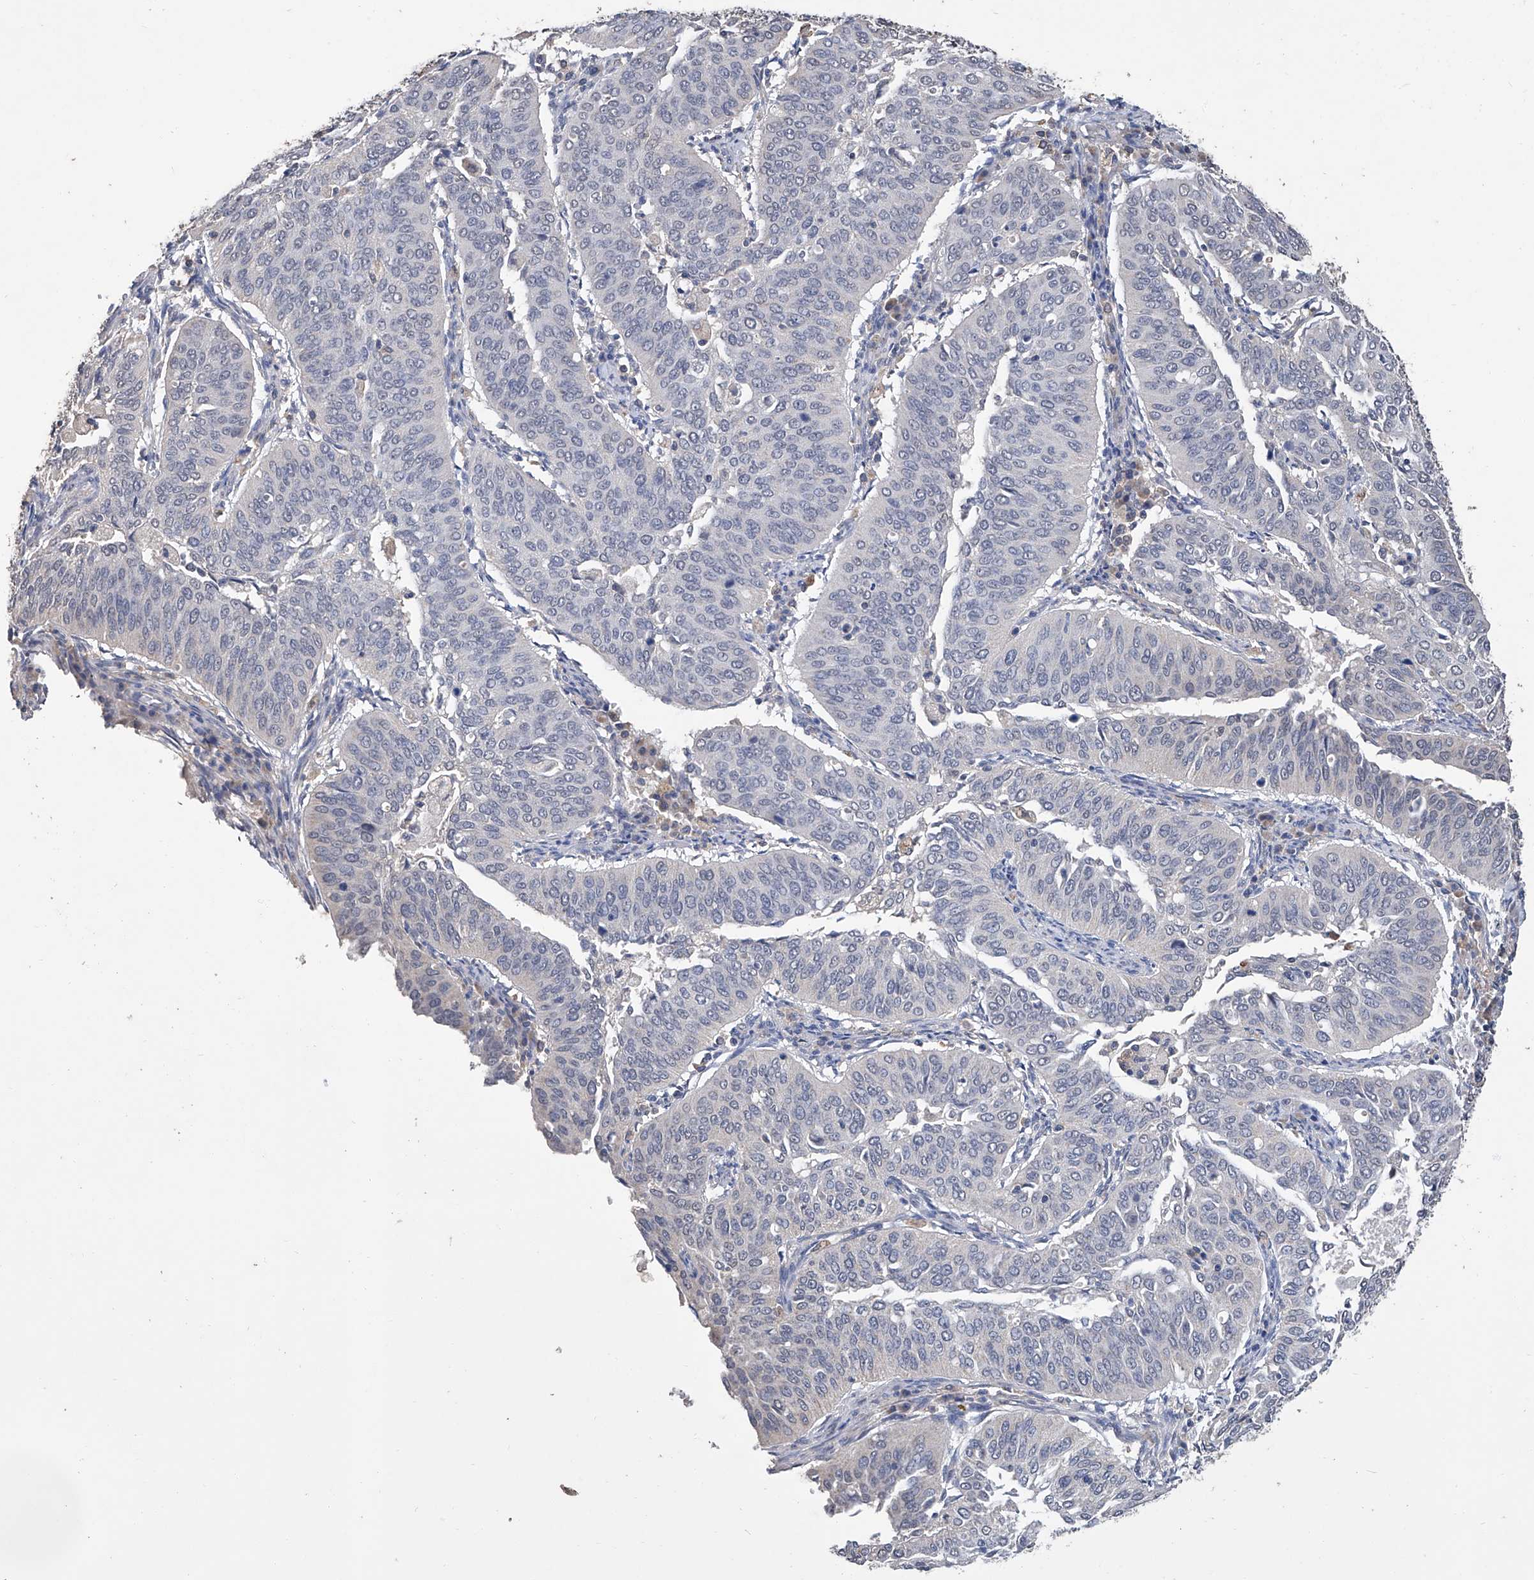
{"staining": {"intensity": "negative", "quantity": "none", "location": "none"}, "tissue": "cervical cancer", "cell_type": "Tumor cells", "image_type": "cancer", "snomed": [{"axis": "morphology", "description": "Normal tissue, NOS"}, {"axis": "morphology", "description": "Squamous cell carcinoma, NOS"}, {"axis": "topography", "description": "Cervix"}], "caption": "This photomicrograph is of cervical cancer (squamous cell carcinoma) stained with immunohistochemistry (IHC) to label a protein in brown with the nuclei are counter-stained blue. There is no positivity in tumor cells. (Brightfield microscopy of DAB IHC at high magnification).", "gene": "GPT", "patient": {"sex": "female", "age": 39}}